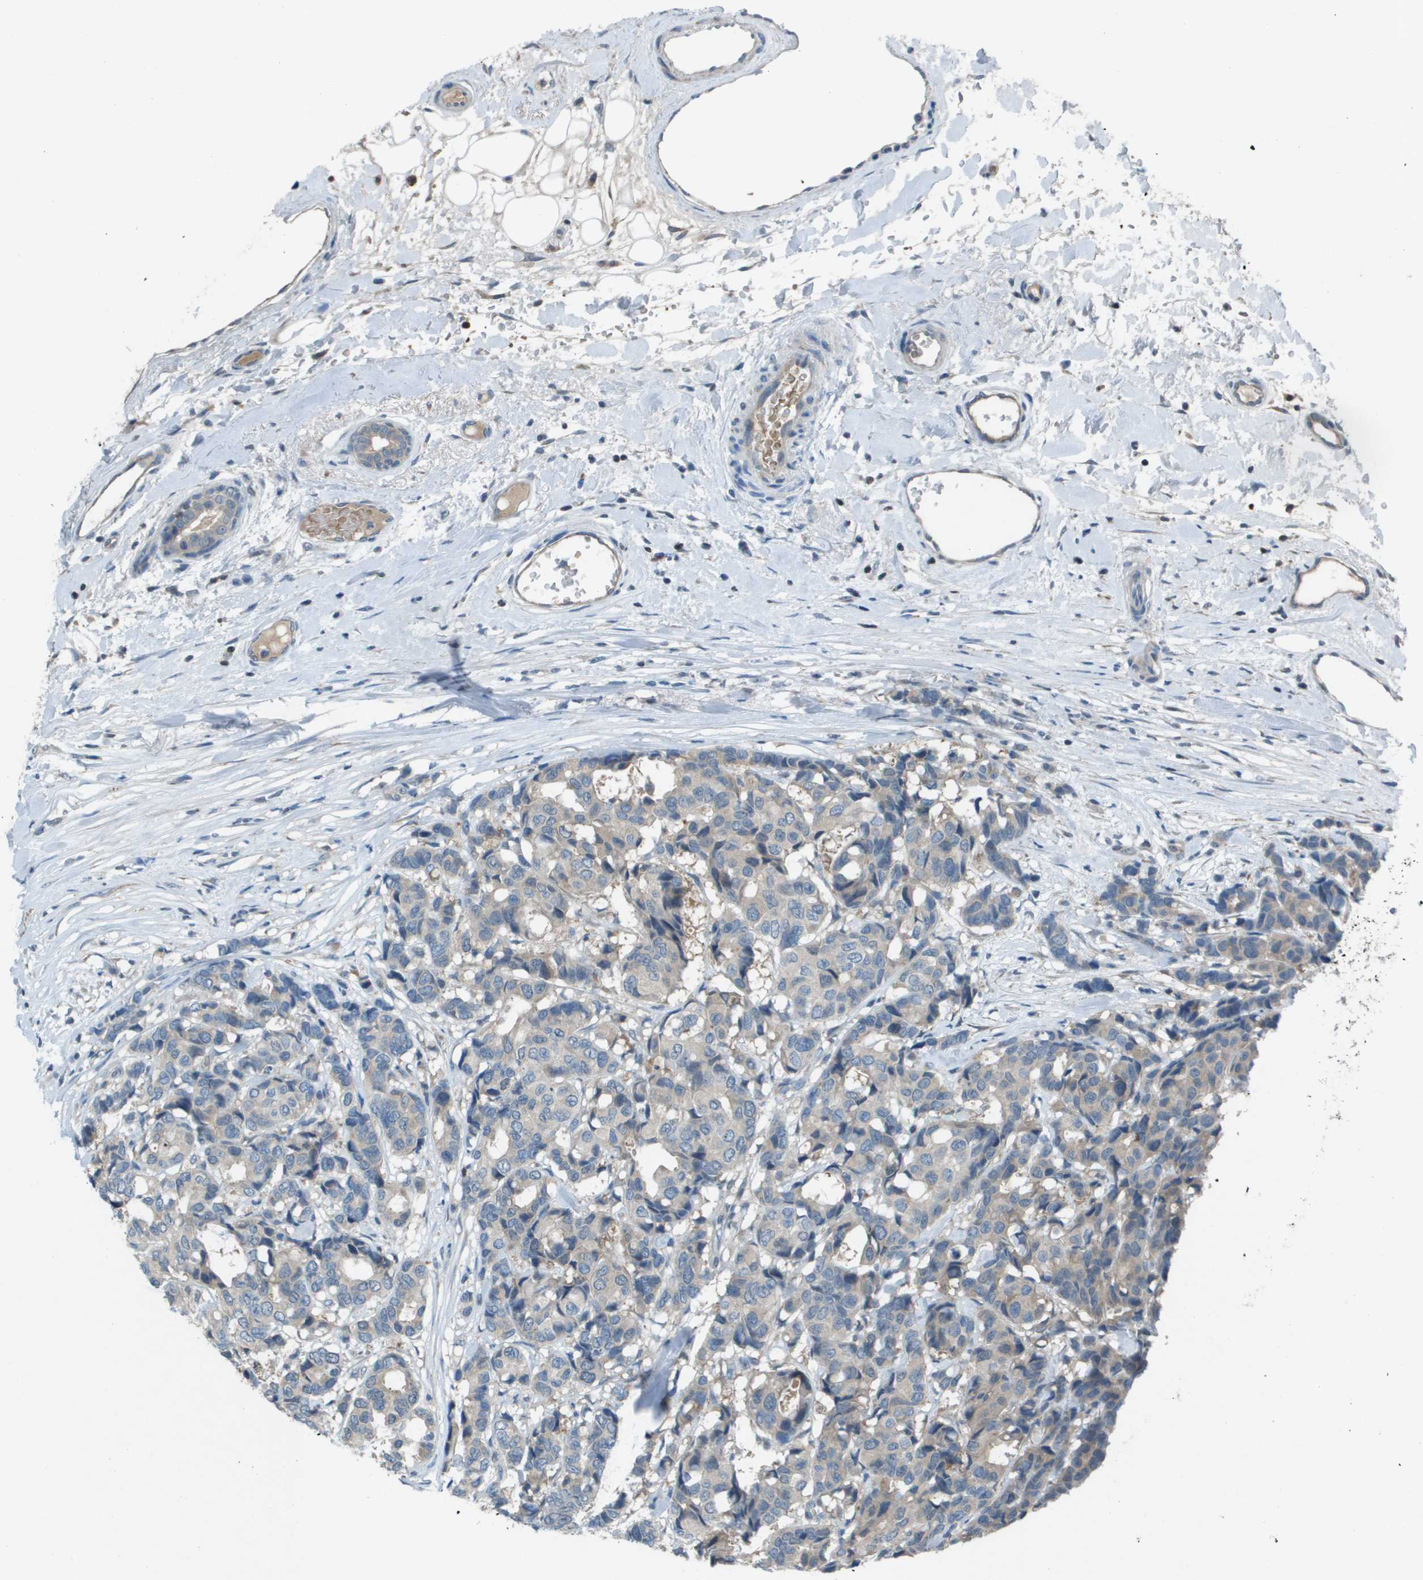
{"staining": {"intensity": "weak", "quantity": "25%-75%", "location": "cytoplasmic/membranous"}, "tissue": "breast cancer", "cell_type": "Tumor cells", "image_type": "cancer", "snomed": [{"axis": "morphology", "description": "Duct carcinoma"}, {"axis": "topography", "description": "Breast"}], "caption": "Breast cancer (intraductal carcinoma) stained for a protein (brown) reveals weak cytoplasmic/membranous positive staining in approximately 25%-75% of tumor cells.", "gene": "CAMK4", "patient": {"sex": "female", "age": 87}}